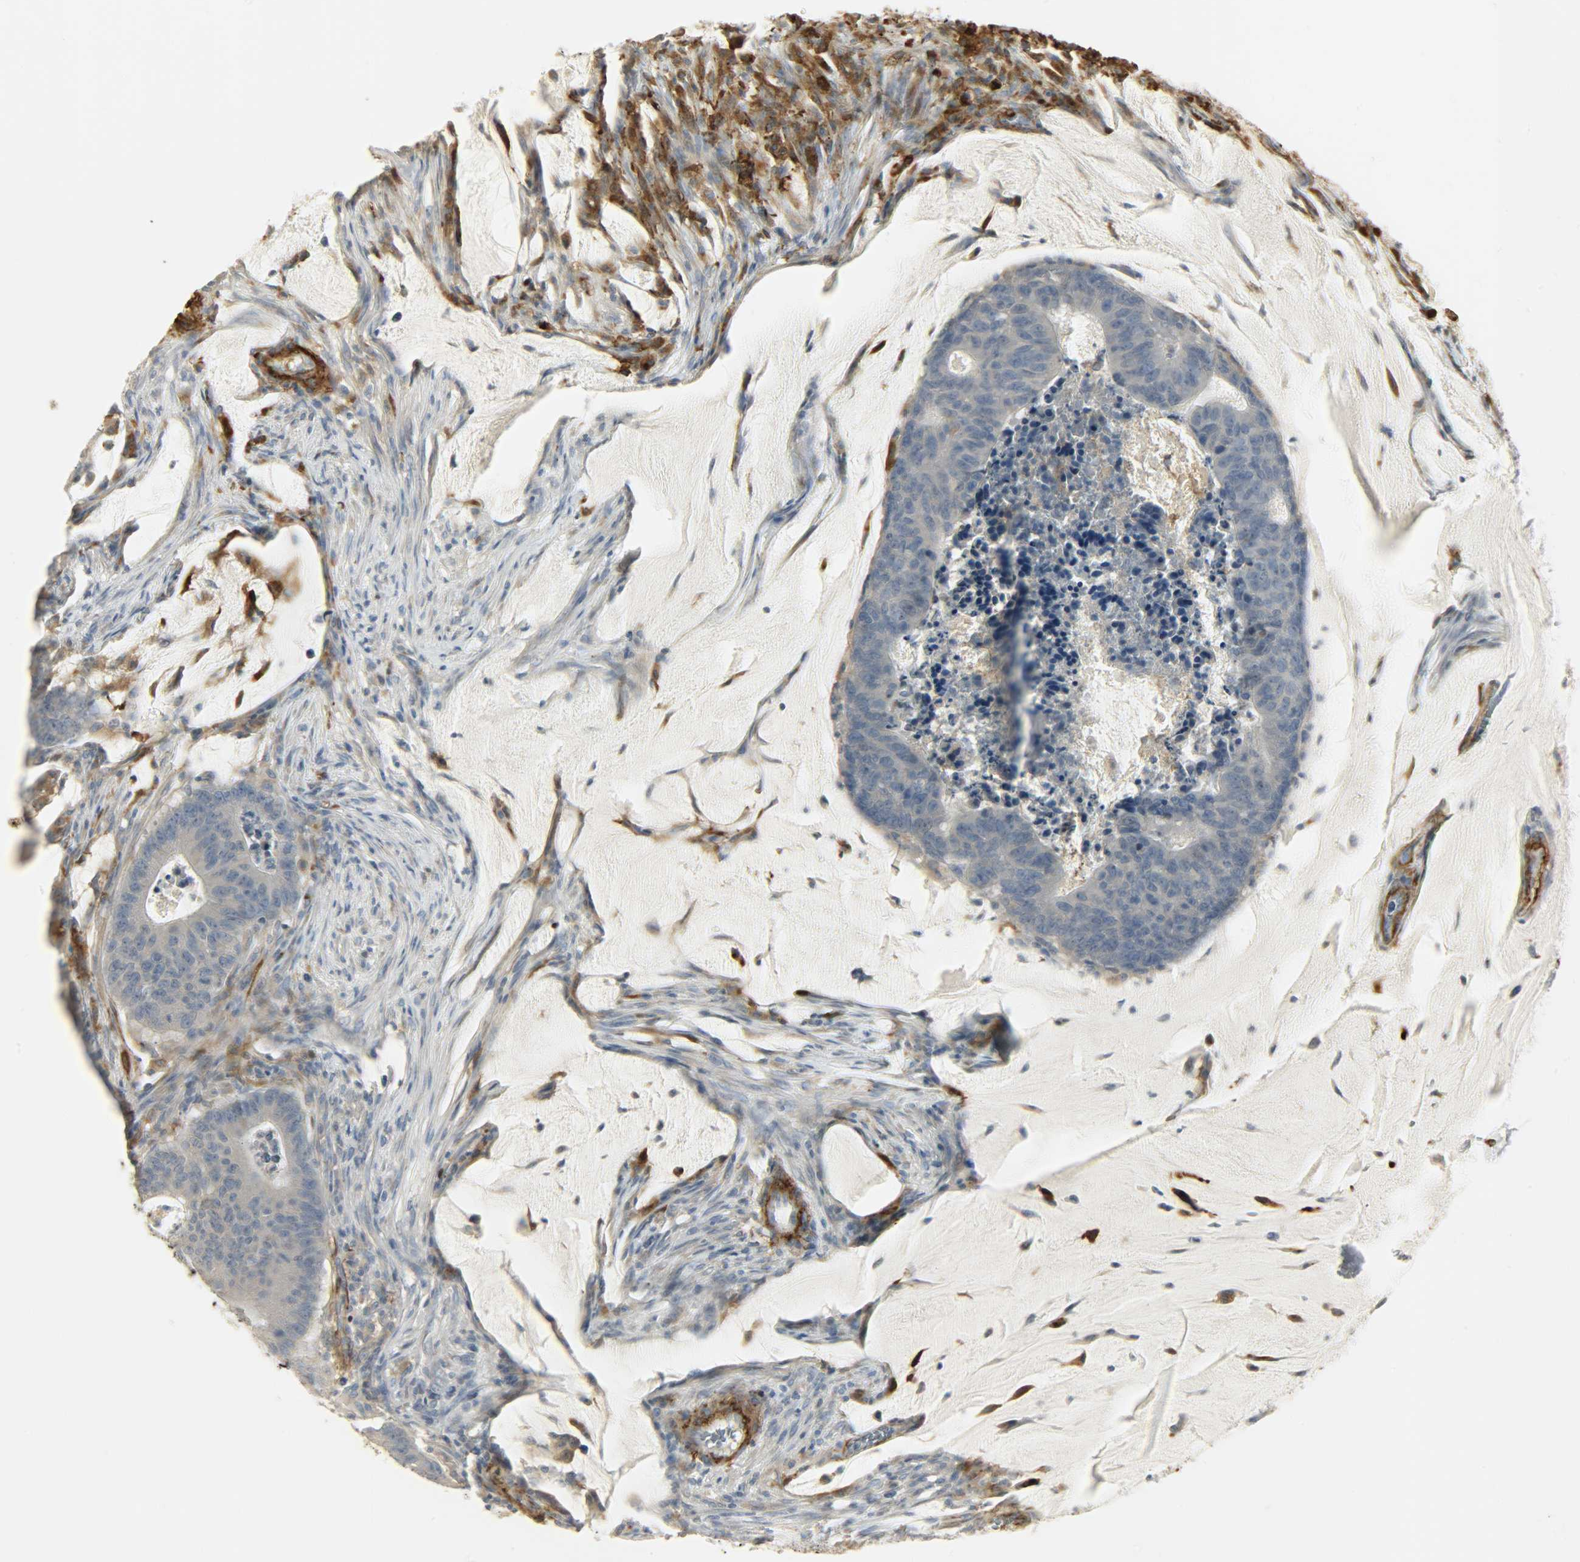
{"staining": {"intensity": "negative", "quantity": "none", "location": "none"}, "tissue": "colorectal cancer", "cell_type": "Tumor cells", "image_type": "cancer", "snomed": [{"axis": "morphology", "description": "Adenocarcinoma, NOS"}, {"axis": "topography", "description": "Colon"}], "caption": "There is no significant staining in tumor cells of adenocarcinoma (colorectal).", "gene": "ENPEP", "patient": {"sex": "male", "age": 45}}